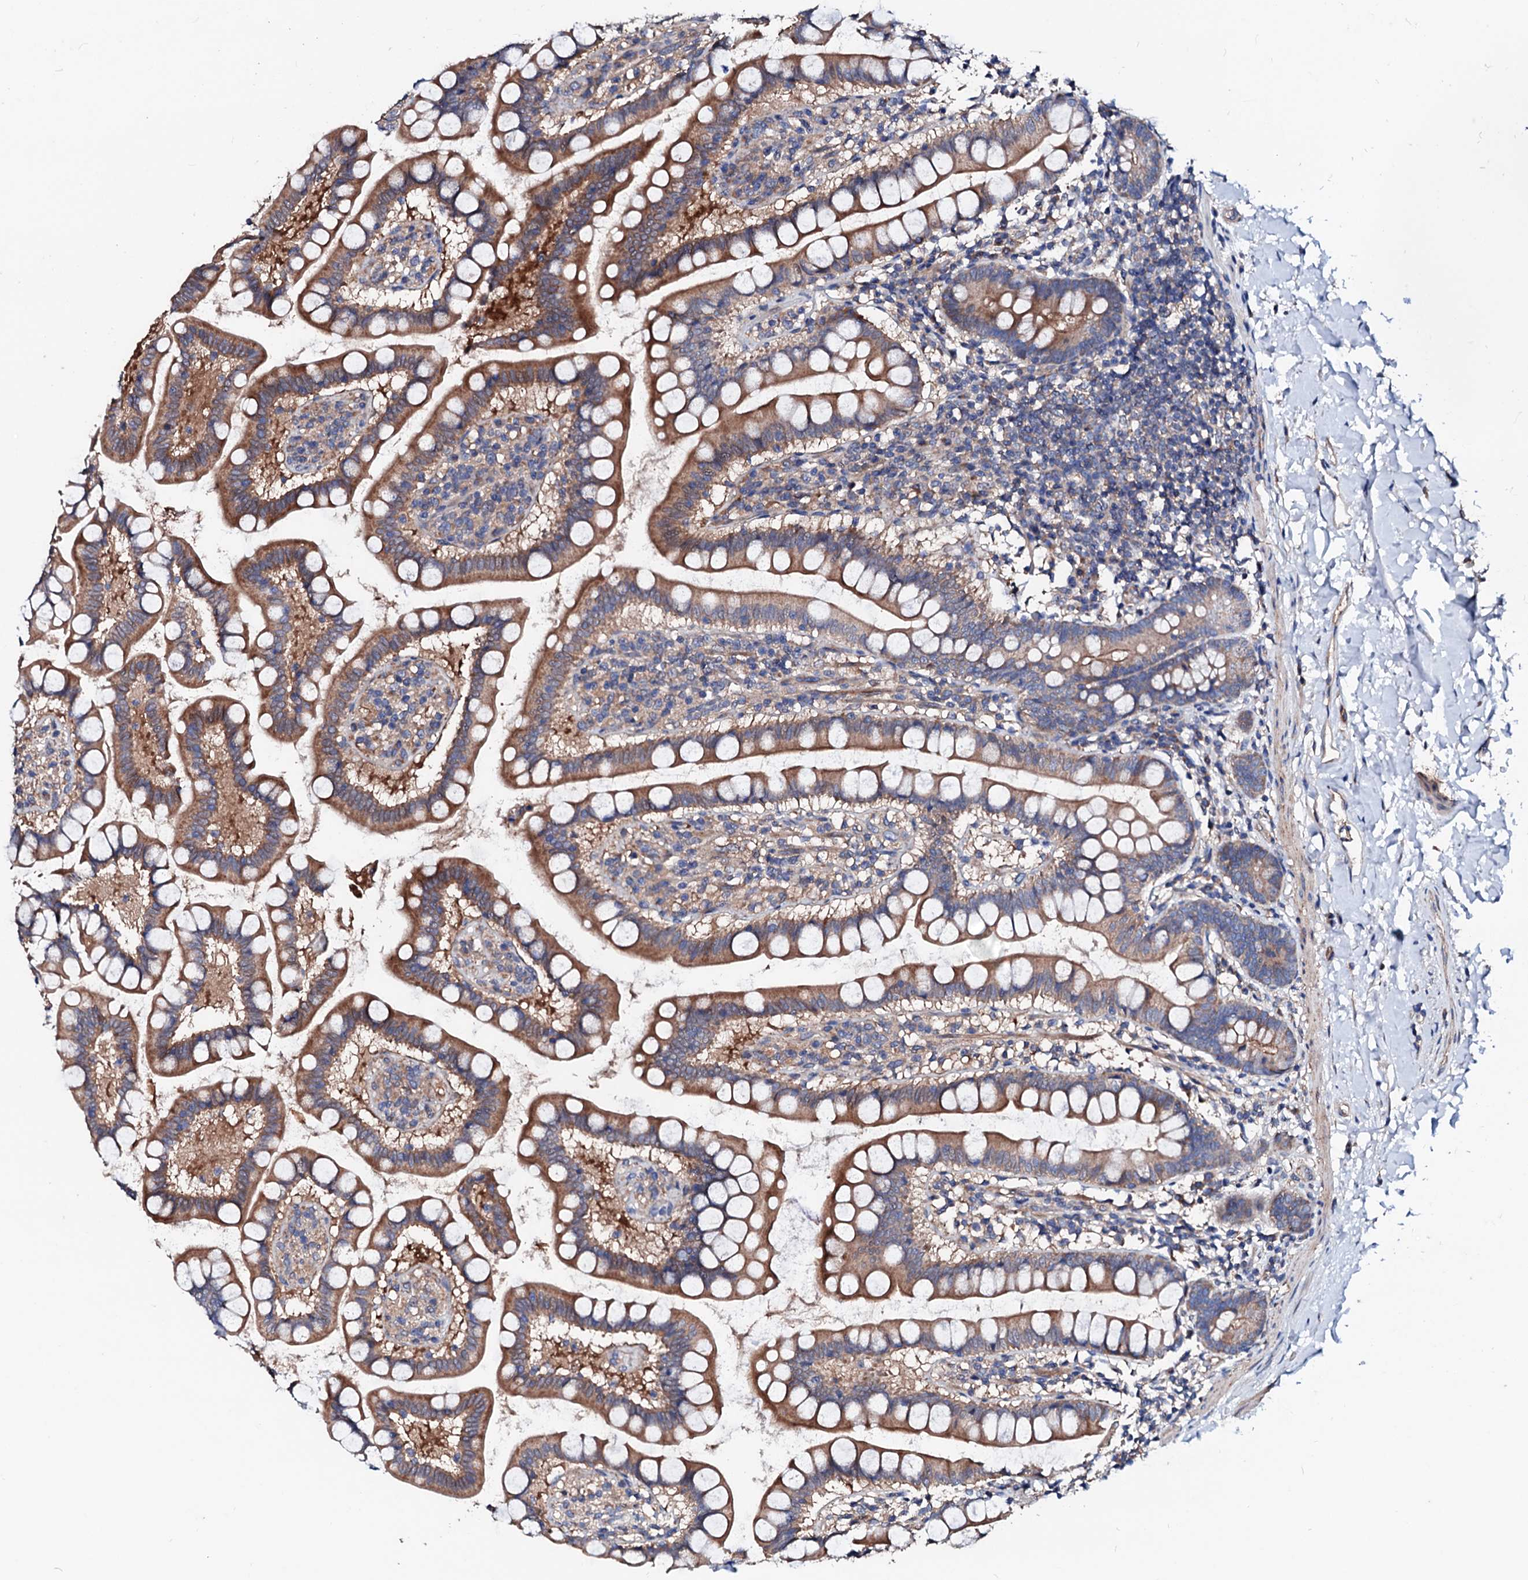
{"staining": {"intensity": "strong", "quantity": "25%-75%", "location": "cytoplasmic/membranous"}, "tissue": "small intestine", "cell_type": "Glandular cells", "image_type": "normal", "snomed": [{"axis": "morphology", "description": "Normal tissue, NOS"}, {"axis": "topography", "description": "Small intestine"}], "caption": "Protein staining shows strong cytoplasmic/membranous staining in approximately 25%-75% of glandular cells in benign small intestine. (Stains: DAB (3,3'-diaminobenzidine) in brown, nuclei in blue, Microscopy: brightfield microscopy at high magnification).", "gene": "TBCEL", "patient": {"sex": "female", "age": 84}}